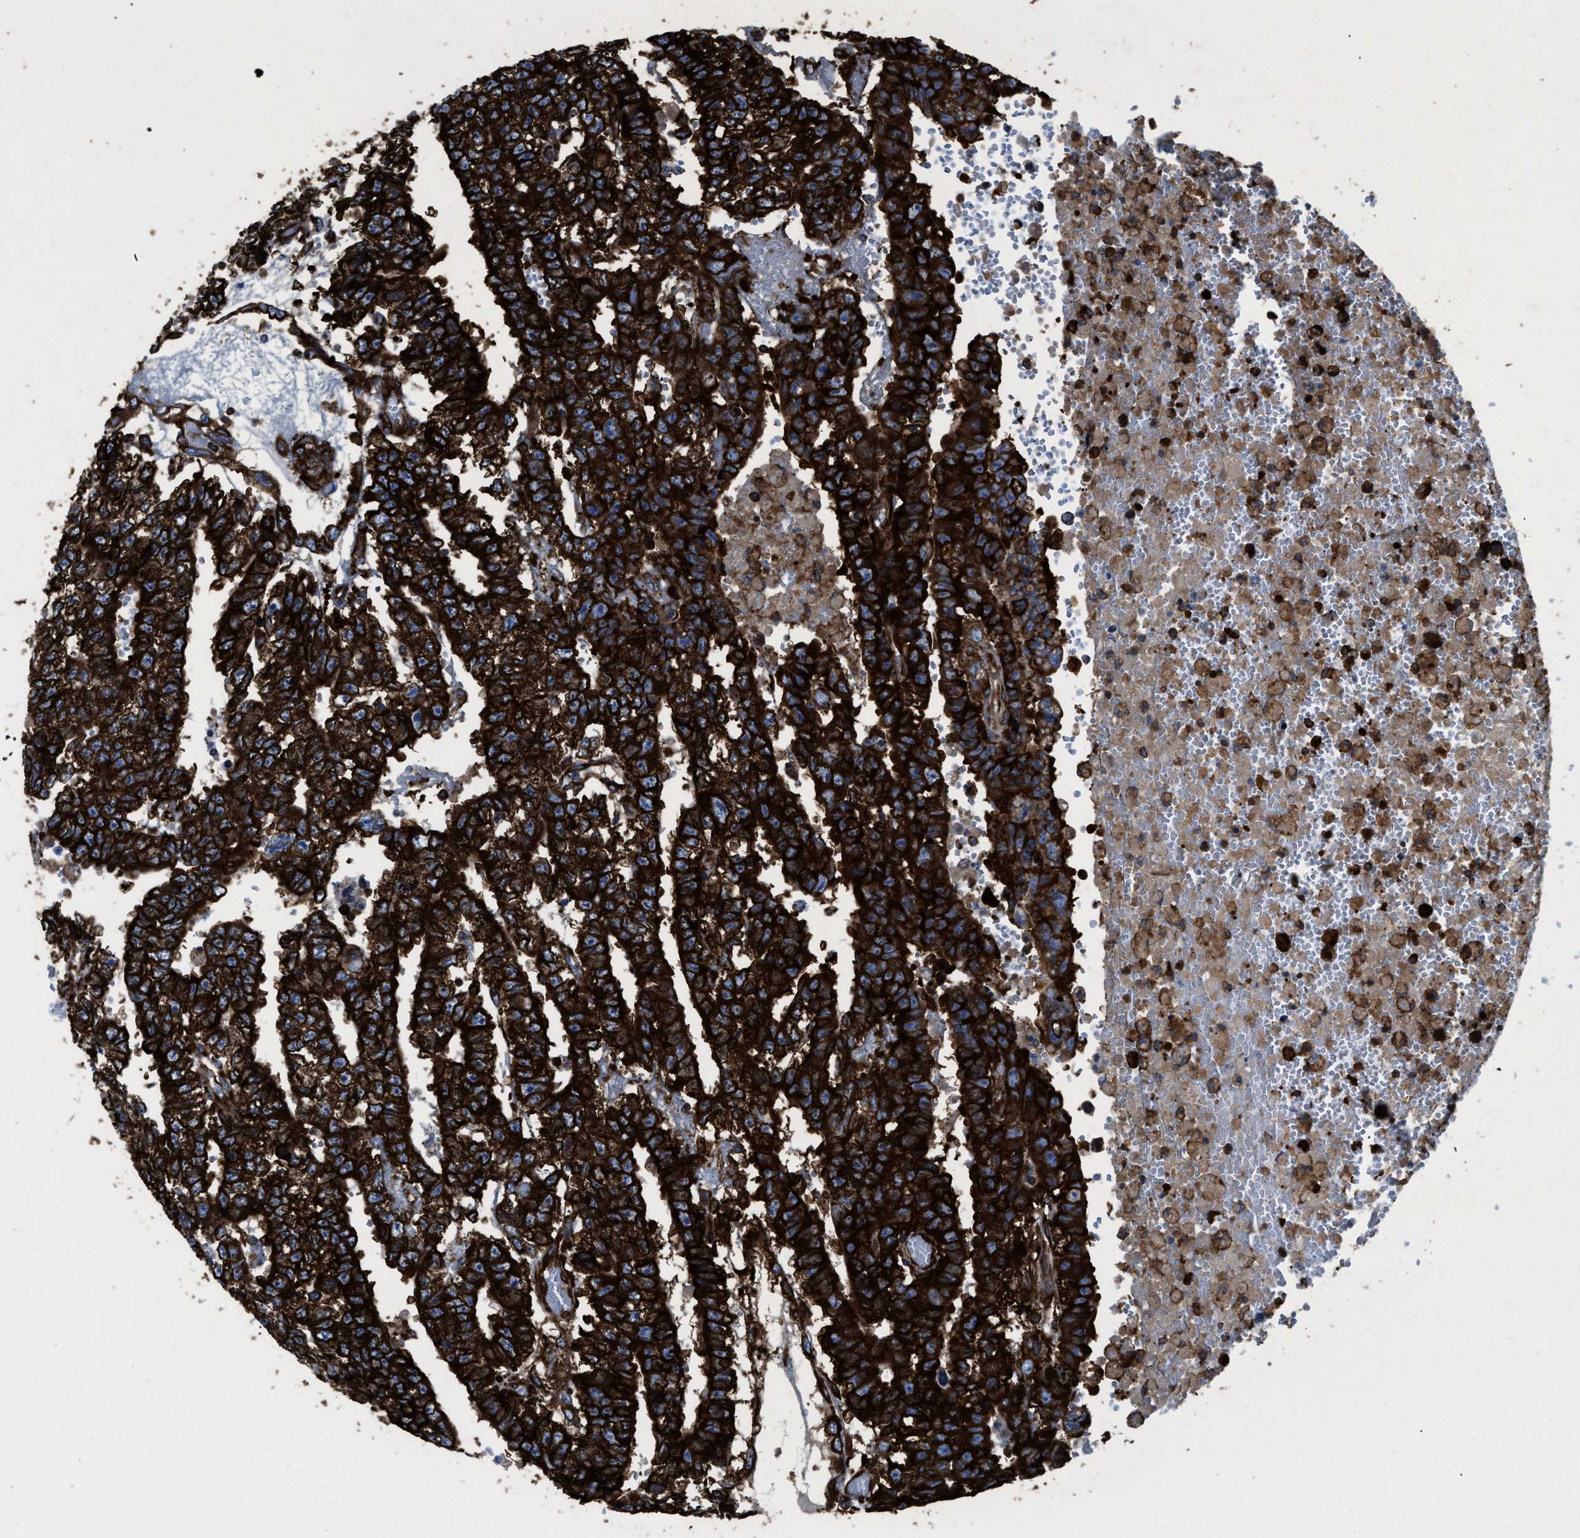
{"staining": {"intensity": "strong", "quantity": ">75%", "location": "cytoplasmic/membranous"}, "tissue": "testis cancer", "cell_type": "Tumor cells", "image_type": "cancer", "snomed": [{"axis": "morphology", "description": "Carcinoma, Embryonal, NOS"}, {"axis": "topography", "description": "Testis"}], "caption": "Immunohistochemistry (IHC) (DAB) staining of human embryonal carcinoma (testis) displays strong cytoplasmic/membranous protein positivity in approximately >75% of tumor cells.", "gene": "CAPRIN1", "patient": {"sex": "male", "age": 25}}